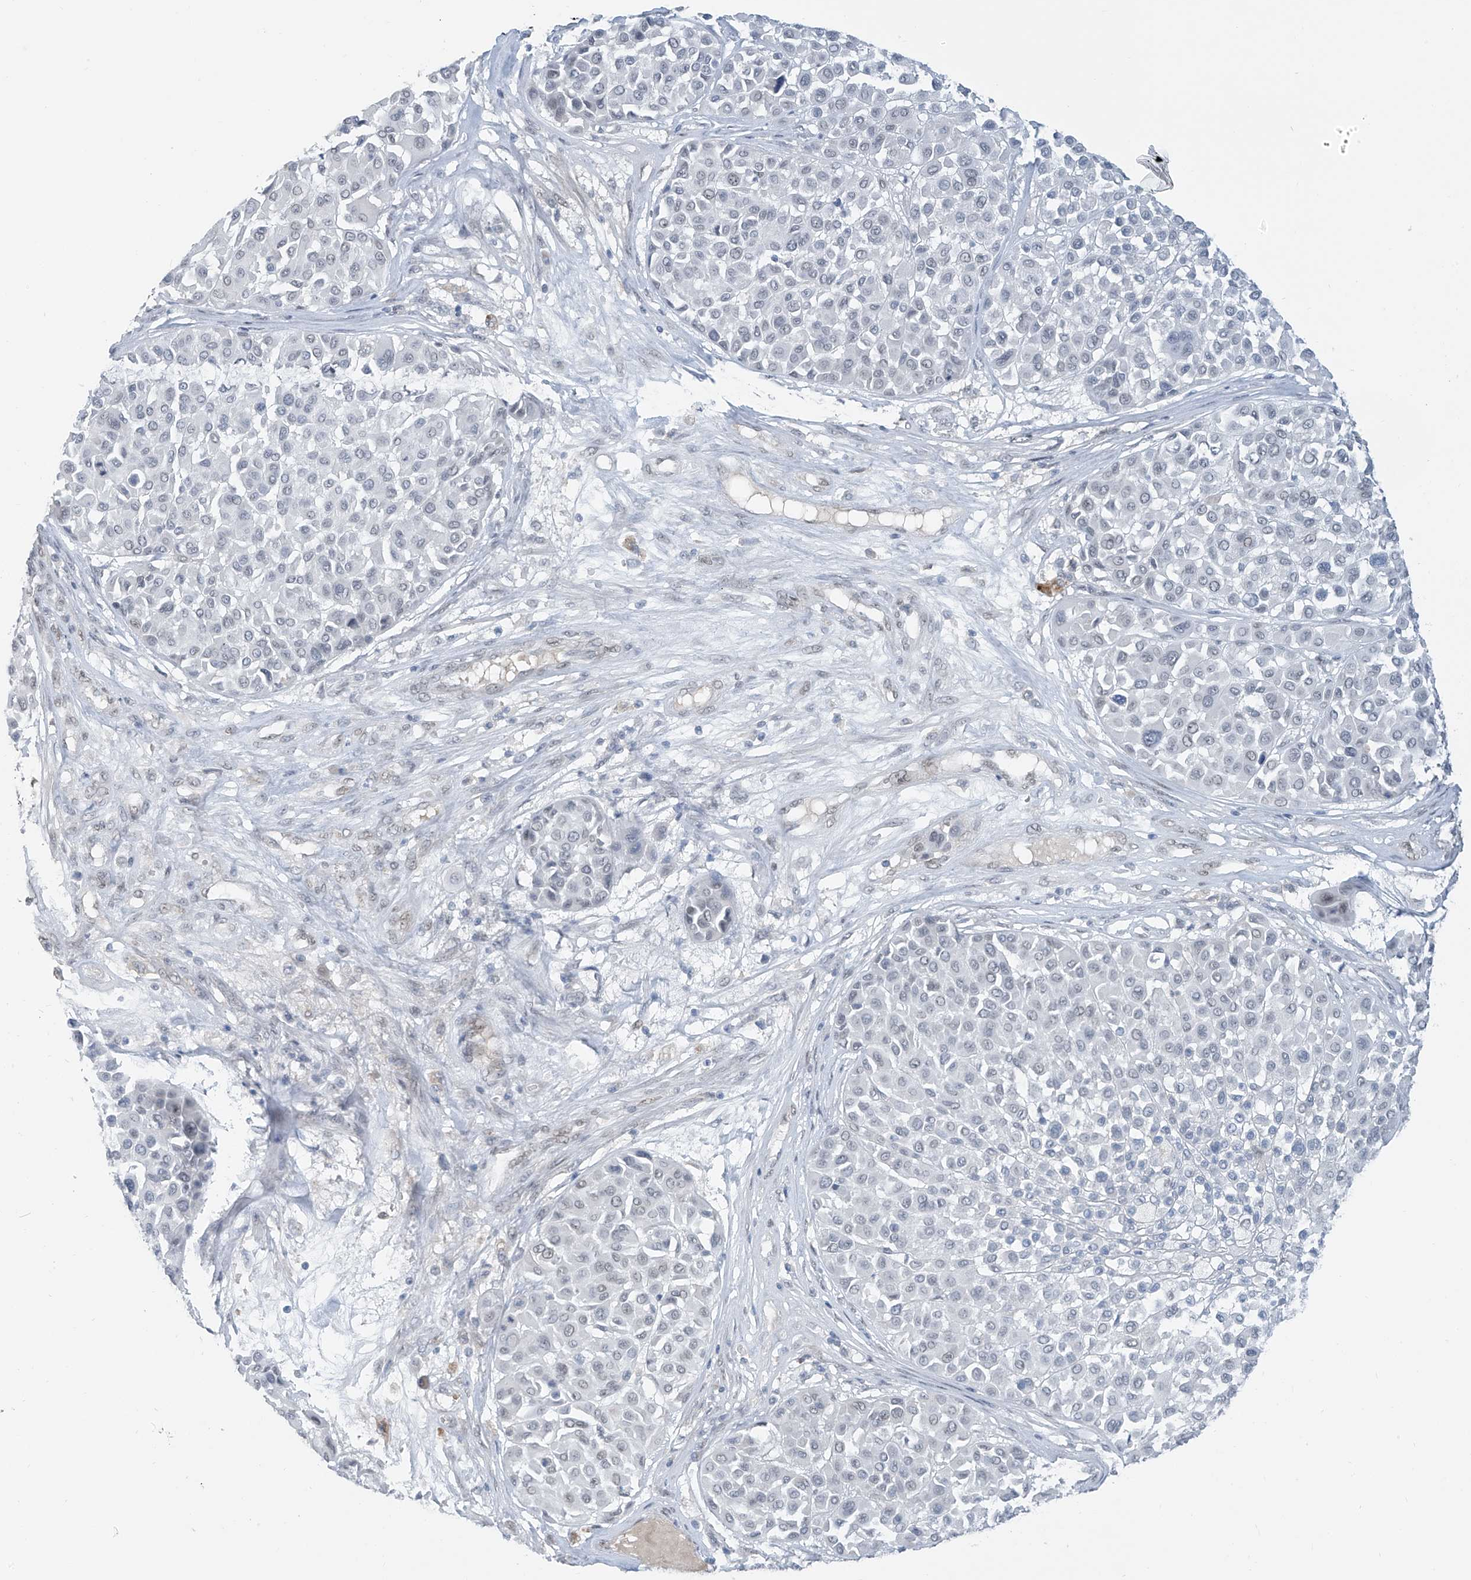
{"staining": {"intensity": "negative", "quantity": "none", "location": "none"}, "tissue": "melanoma", "cell_type": "Tumor cells", "image_type": "cancer", "snomed": [{"axis": "morphology", "description": "Malignant melanoma, Metastatic site"}, {"axis": "topography", "description": "Soft tissue"}], "caption": "The IHC image has no significant expression in tumor cells of malignant melanoma (metastatic site) tissue.", "gene": "MCM9", "patient": {"sex": "male", "age": 41}}